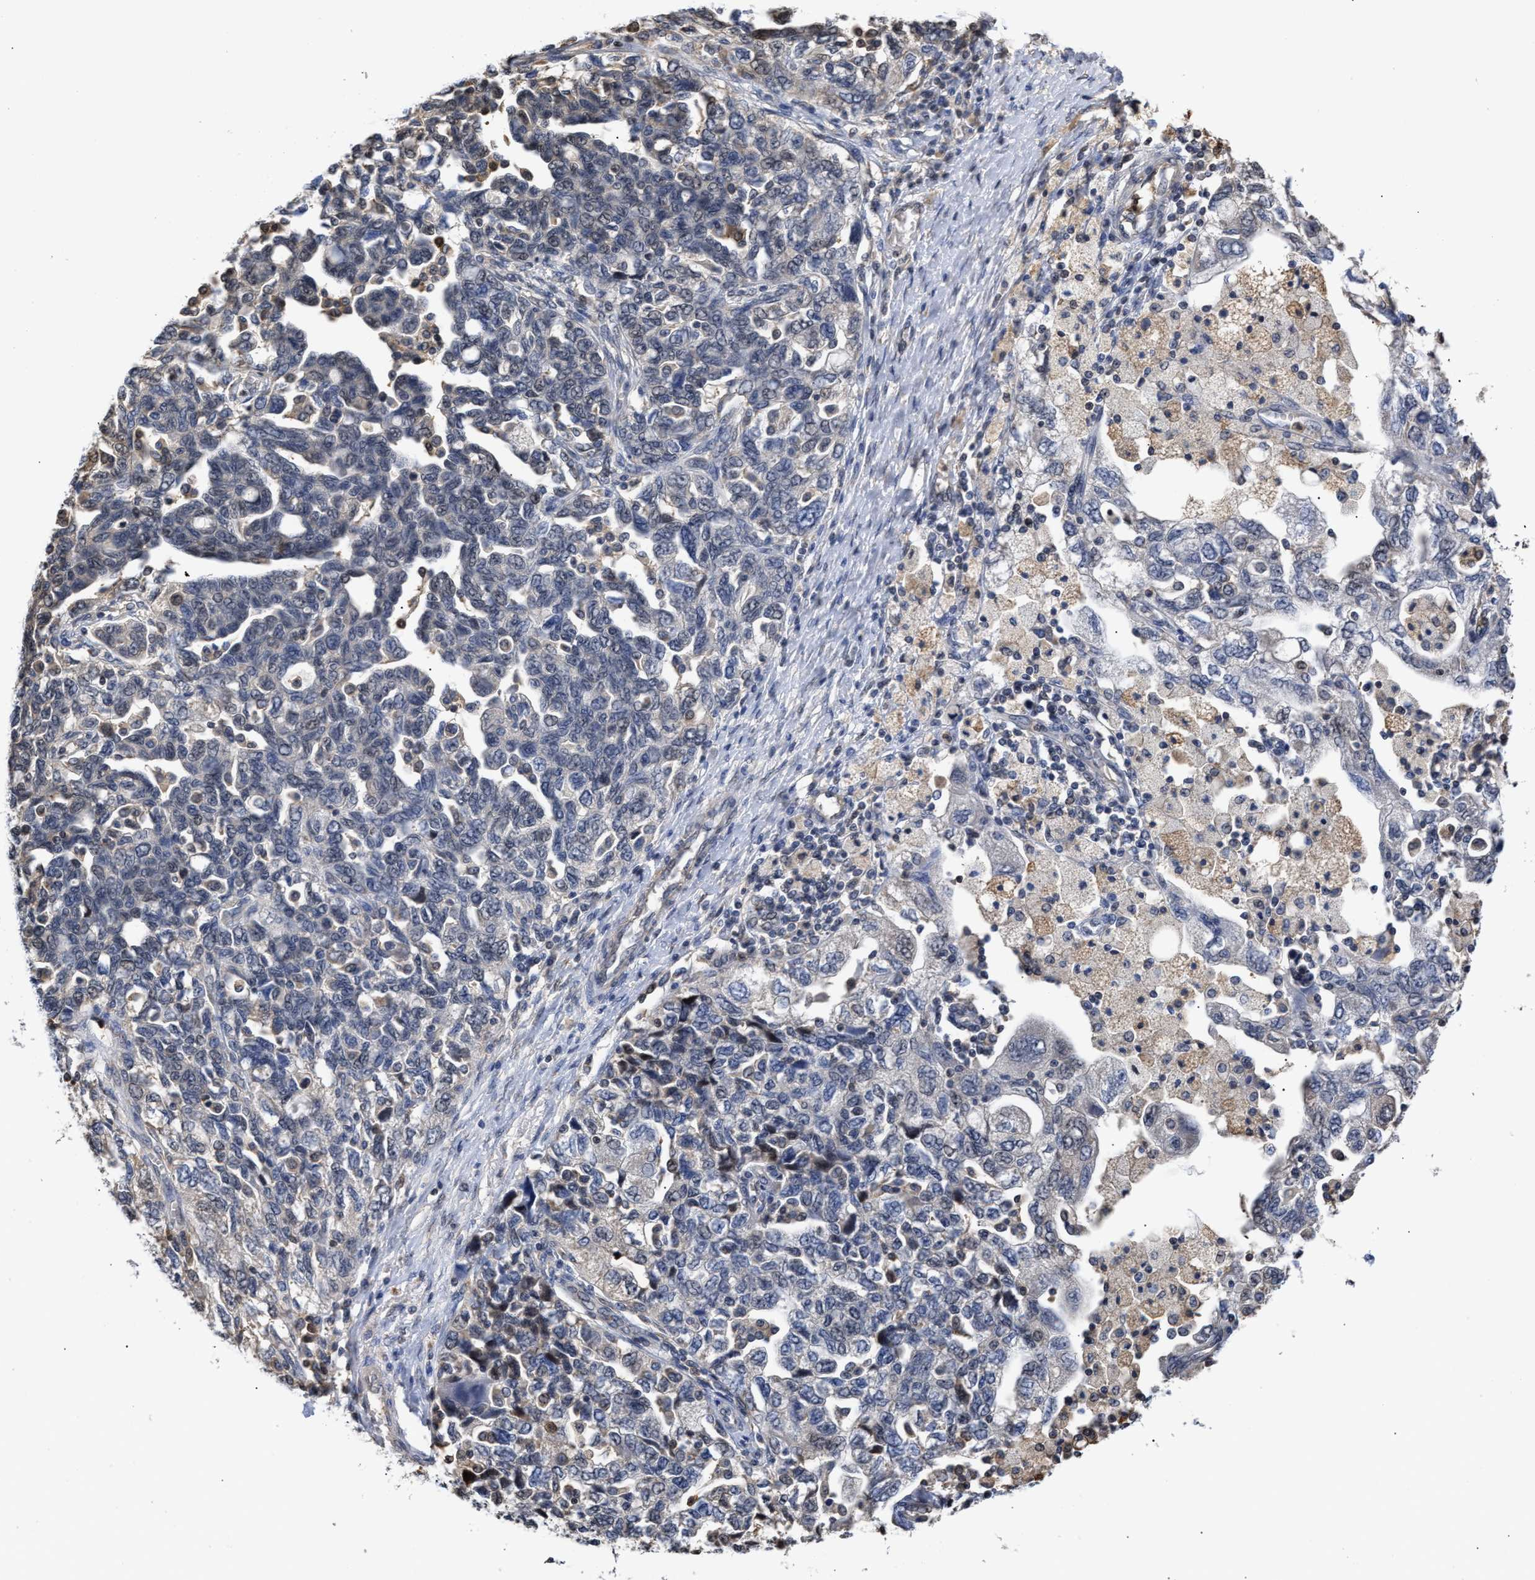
{"staining": {"intensity": "negative", "quantity": "none", "location": "none"}, "tissue": "ovarian cancer", "cell_type": "Tumor cells", "image_type": "cancer", "snomed": [{"axis": "morphology", "description": "Carcinoma, NOS"}, {"axis": "morphology", "description": "Cystadenocarcinoma, serous, NOS"}, {"axis": "topography", "description": "Ovary"}], "caption": "Tumor cells show no significant protein positivity in ovarian serous cystadenocarcinoma.", "gene": "KLHDC1", "patient": {"sex": "female", "age": 69}}